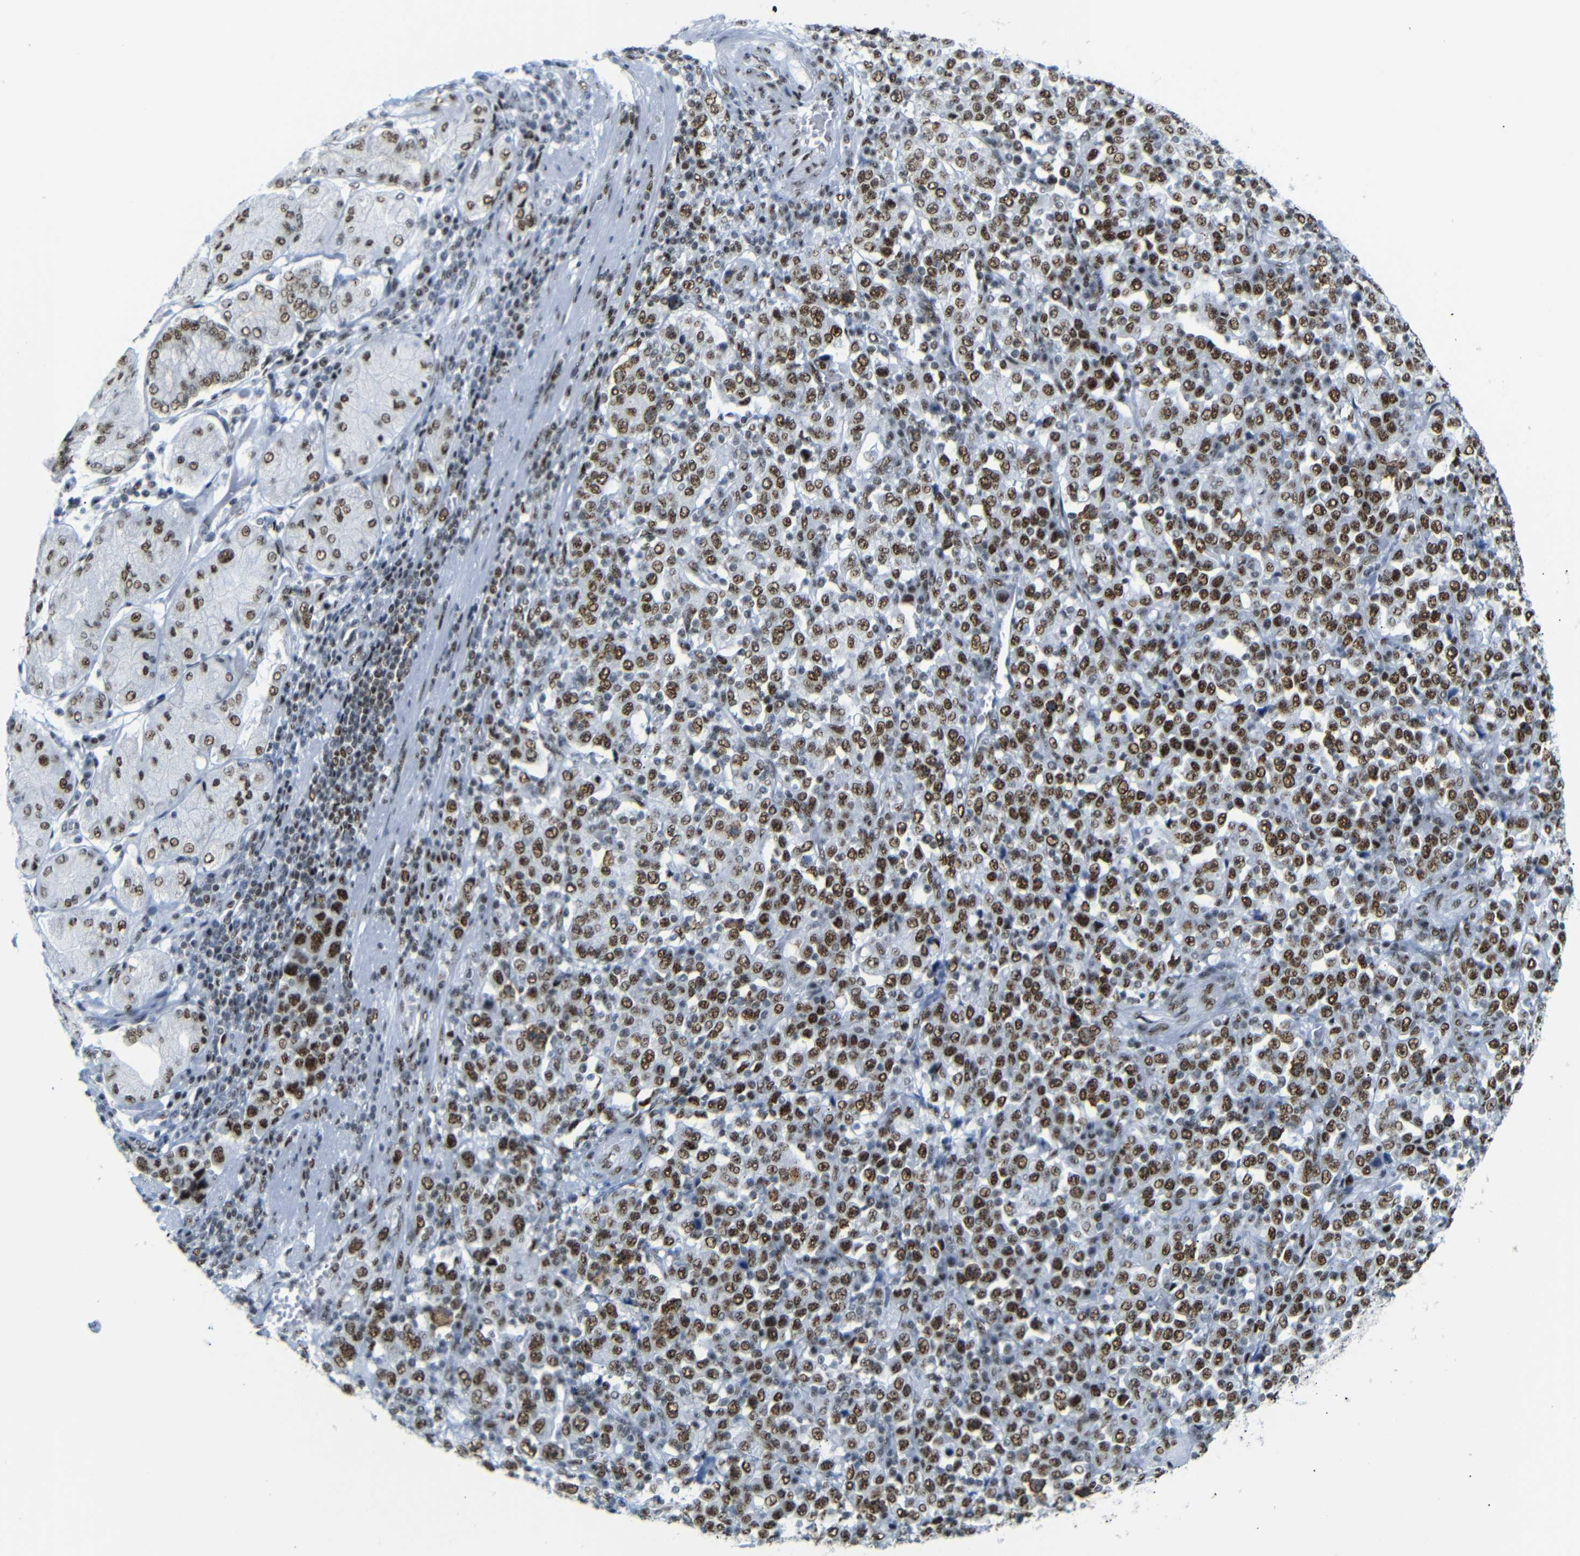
{"staining": {"intensity": "strong", "quantity": ">75%", "location": "nuclear"}, "tissue": "stomach cancer", "cell_type": "Tumor cells", "image_type": "cancer", "snomed": [{"axis": "morphology", "description": "Normal tissue, NOS"}, {"axis": "morphology", "description": "Adenocarcinoma, NOS"}, {"axis": "topography", "description": "Stomach, upper"}, {"axis": "topography", "description": "Stomach"}], "caption": "Immunohistochemistry (IHC) histopathology image of adenocarcinoma (stomach) stained for a protein (brown), which shows high levels of strong nuclear staining in about >75% of tumor cells.", "gene": "TRA2B", "patient": {"sex": "male", "age": 59}}